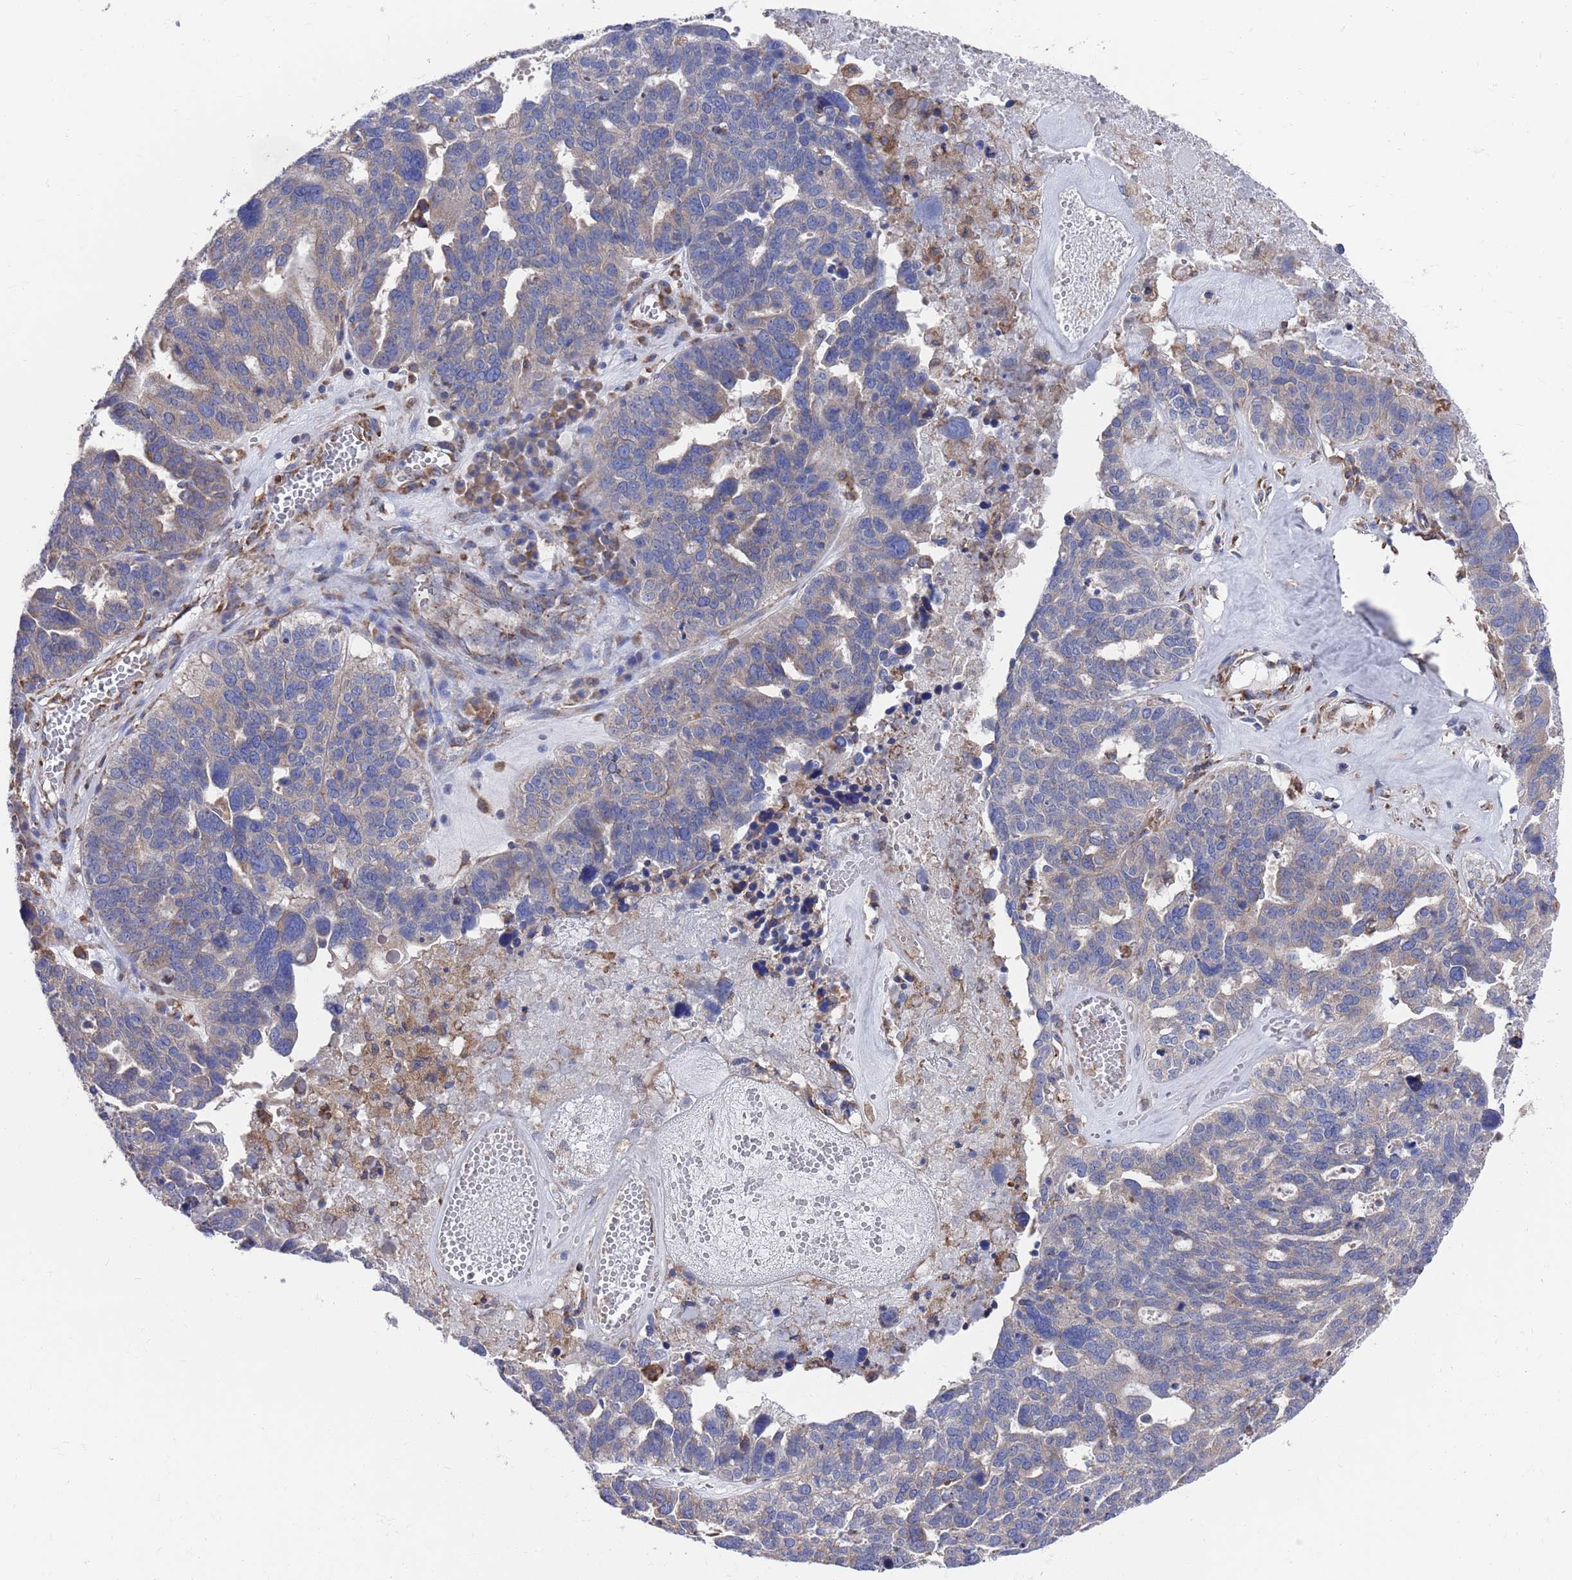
{"staining": {"intensity": "negative", "quantity": "none", "location": "none"}, "tissue": "ovarian cancer", "cell_type": "Tumor cells", "image_type": "cancer", "snomed": [{"axis": "morphology", "description": "Cystadenocarcinoma, serous, NOS"}, {"axis": "topography", "description": "Ovary"}], "caption": "This photomicrograph is of ovarian serous cystadenocarcinoma stained with IHC to label a protein in brown with the nuclei are counter-stained blue. There is no positivity in tumor cells.", "gene": "GID8", "patient": {"sex": "female", "age": 59}}